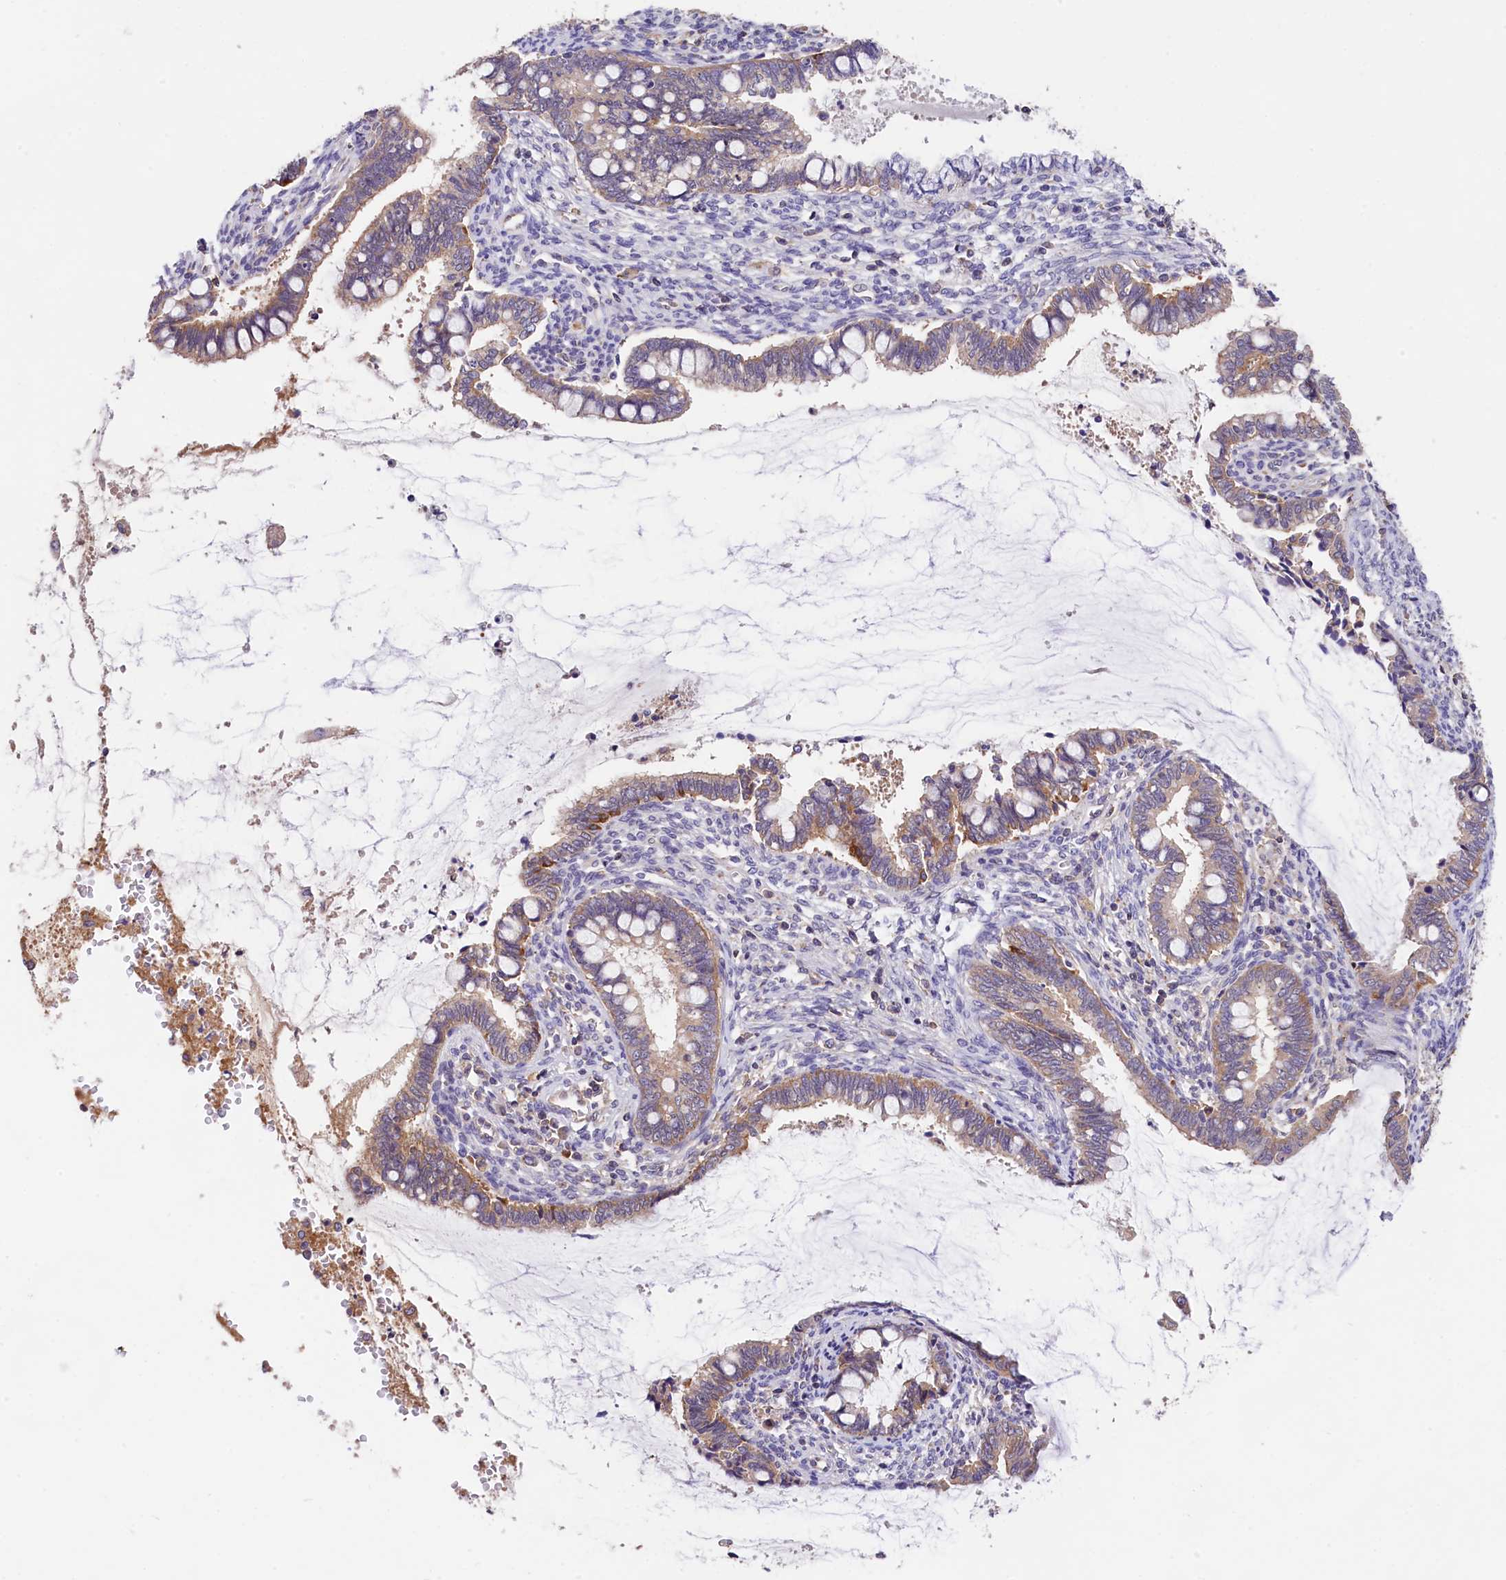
{"staining": {"intensity": "moderate", "quantity": ">75%", "location": "cytoplasmic/membranous"}, "tissue": "cervical cancer", "cell_type": "Tumor cells", "image_type": "cancer", "snomed": [{"axis": "morphology", "description": "Adenocarcinoma, NOS"}, {"axis": "topography", "description": "Cervix"}], "caption": "Cervical cancer (adenocarcinoma) stained with a protein marker reveals moderate staining in tumor cells.", "gene": "OAS3", "patient": {"sex": "female", "age": 44}}